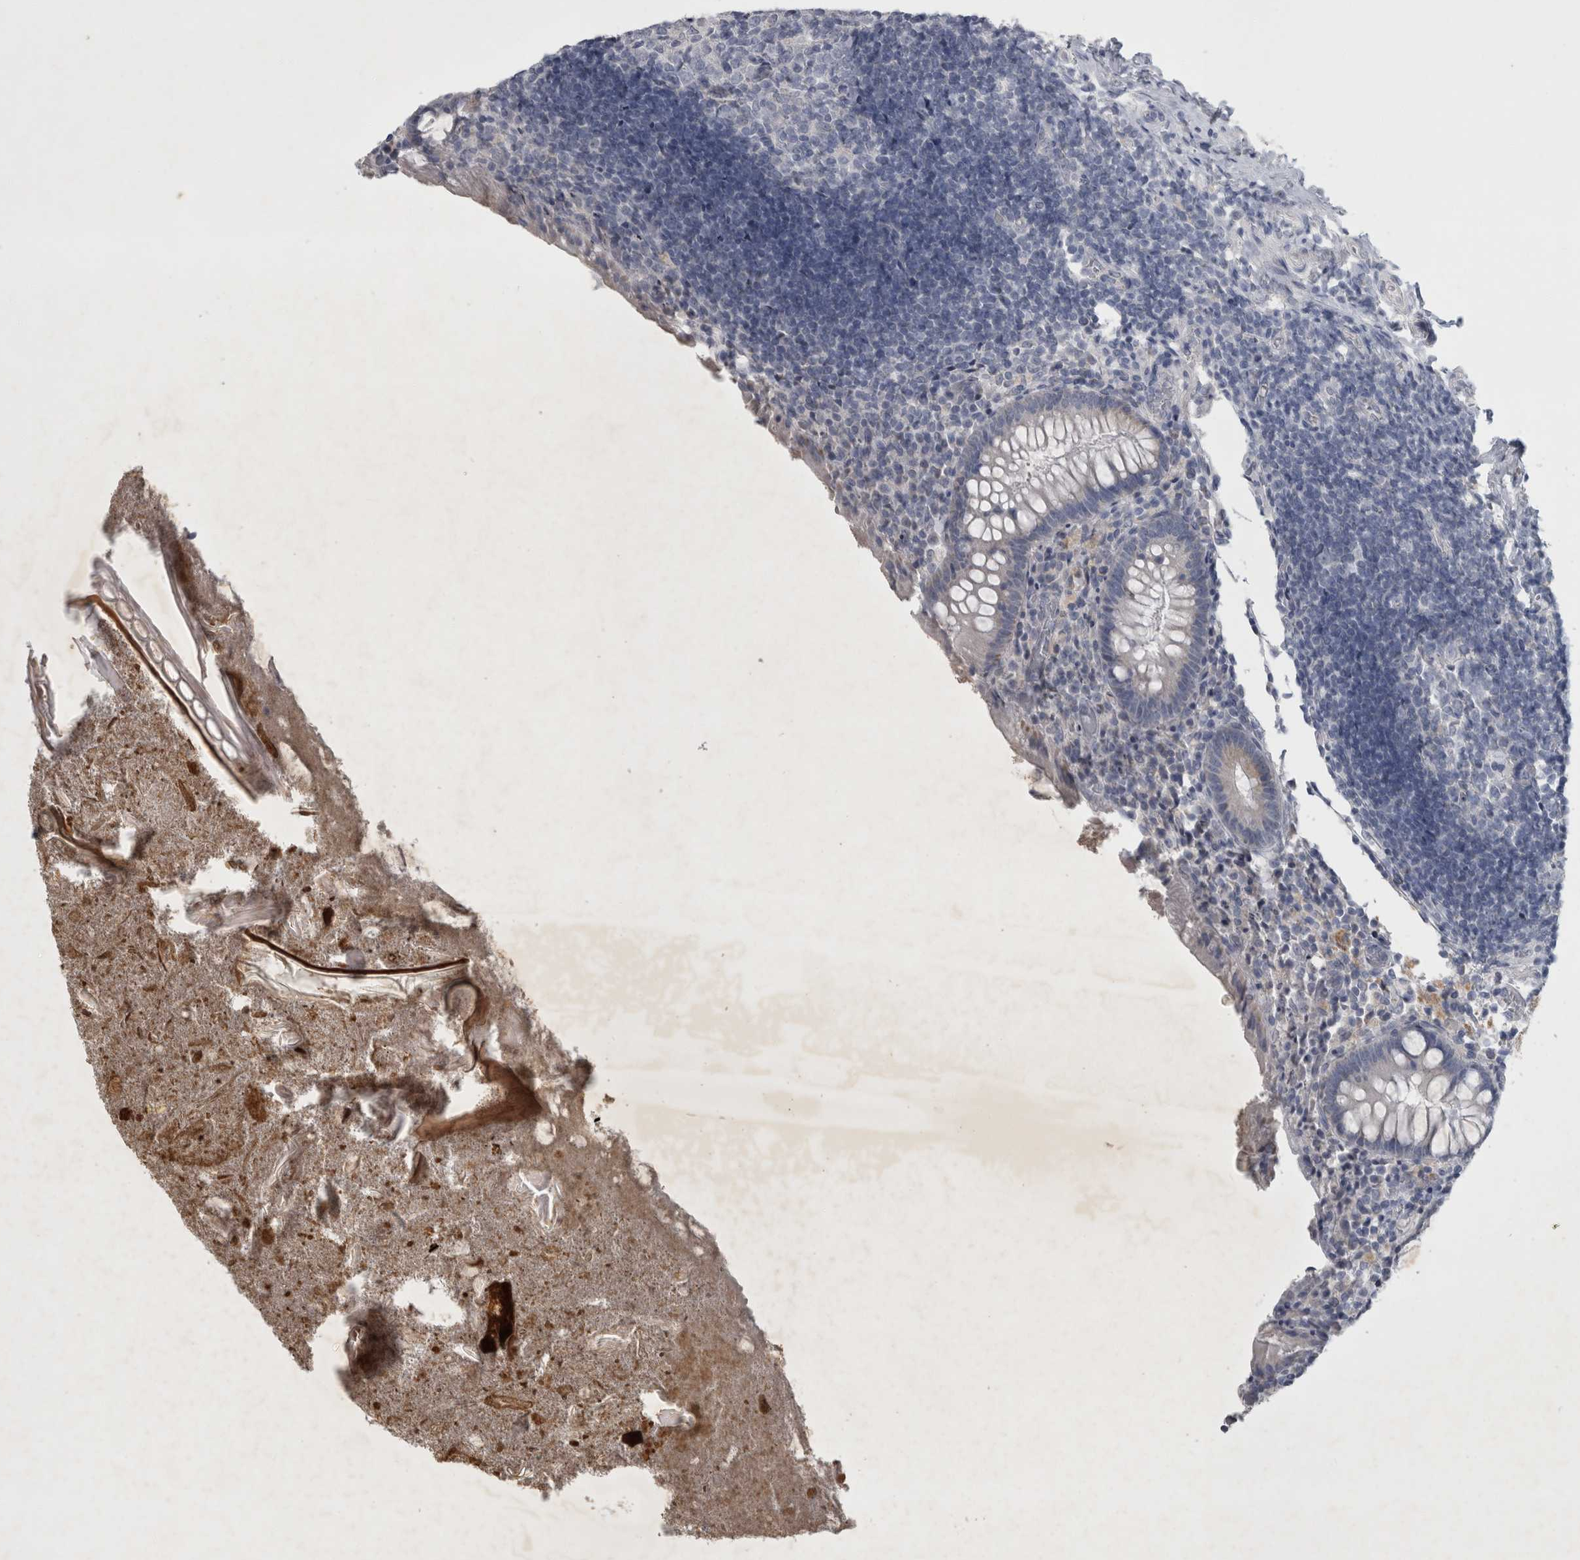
{"staining": {"intensity": "moderate", "quantity": "<25%", "location": "cytoplasmic/membranous"}, "tissue": "appendix", "cell_type": "Glandular cells", "image_type": "normal", "snomed": [{"axis": "morphology", "description": "Normal tissue, NOS"}, {"axis": "topography", "description": "Appendix"}], "caption": "Immunohistochemistry photomicrograph of unremarkable appendix: appendix stained using IHC displays low levels of moderate protein expression localized specifically in the cytoplasmic/membranous of glandular cells, appearing as a cytoplasmic/membranous brown color.", "gene": "FXYD7", "patient": {"sex": "female", "age": 17}}